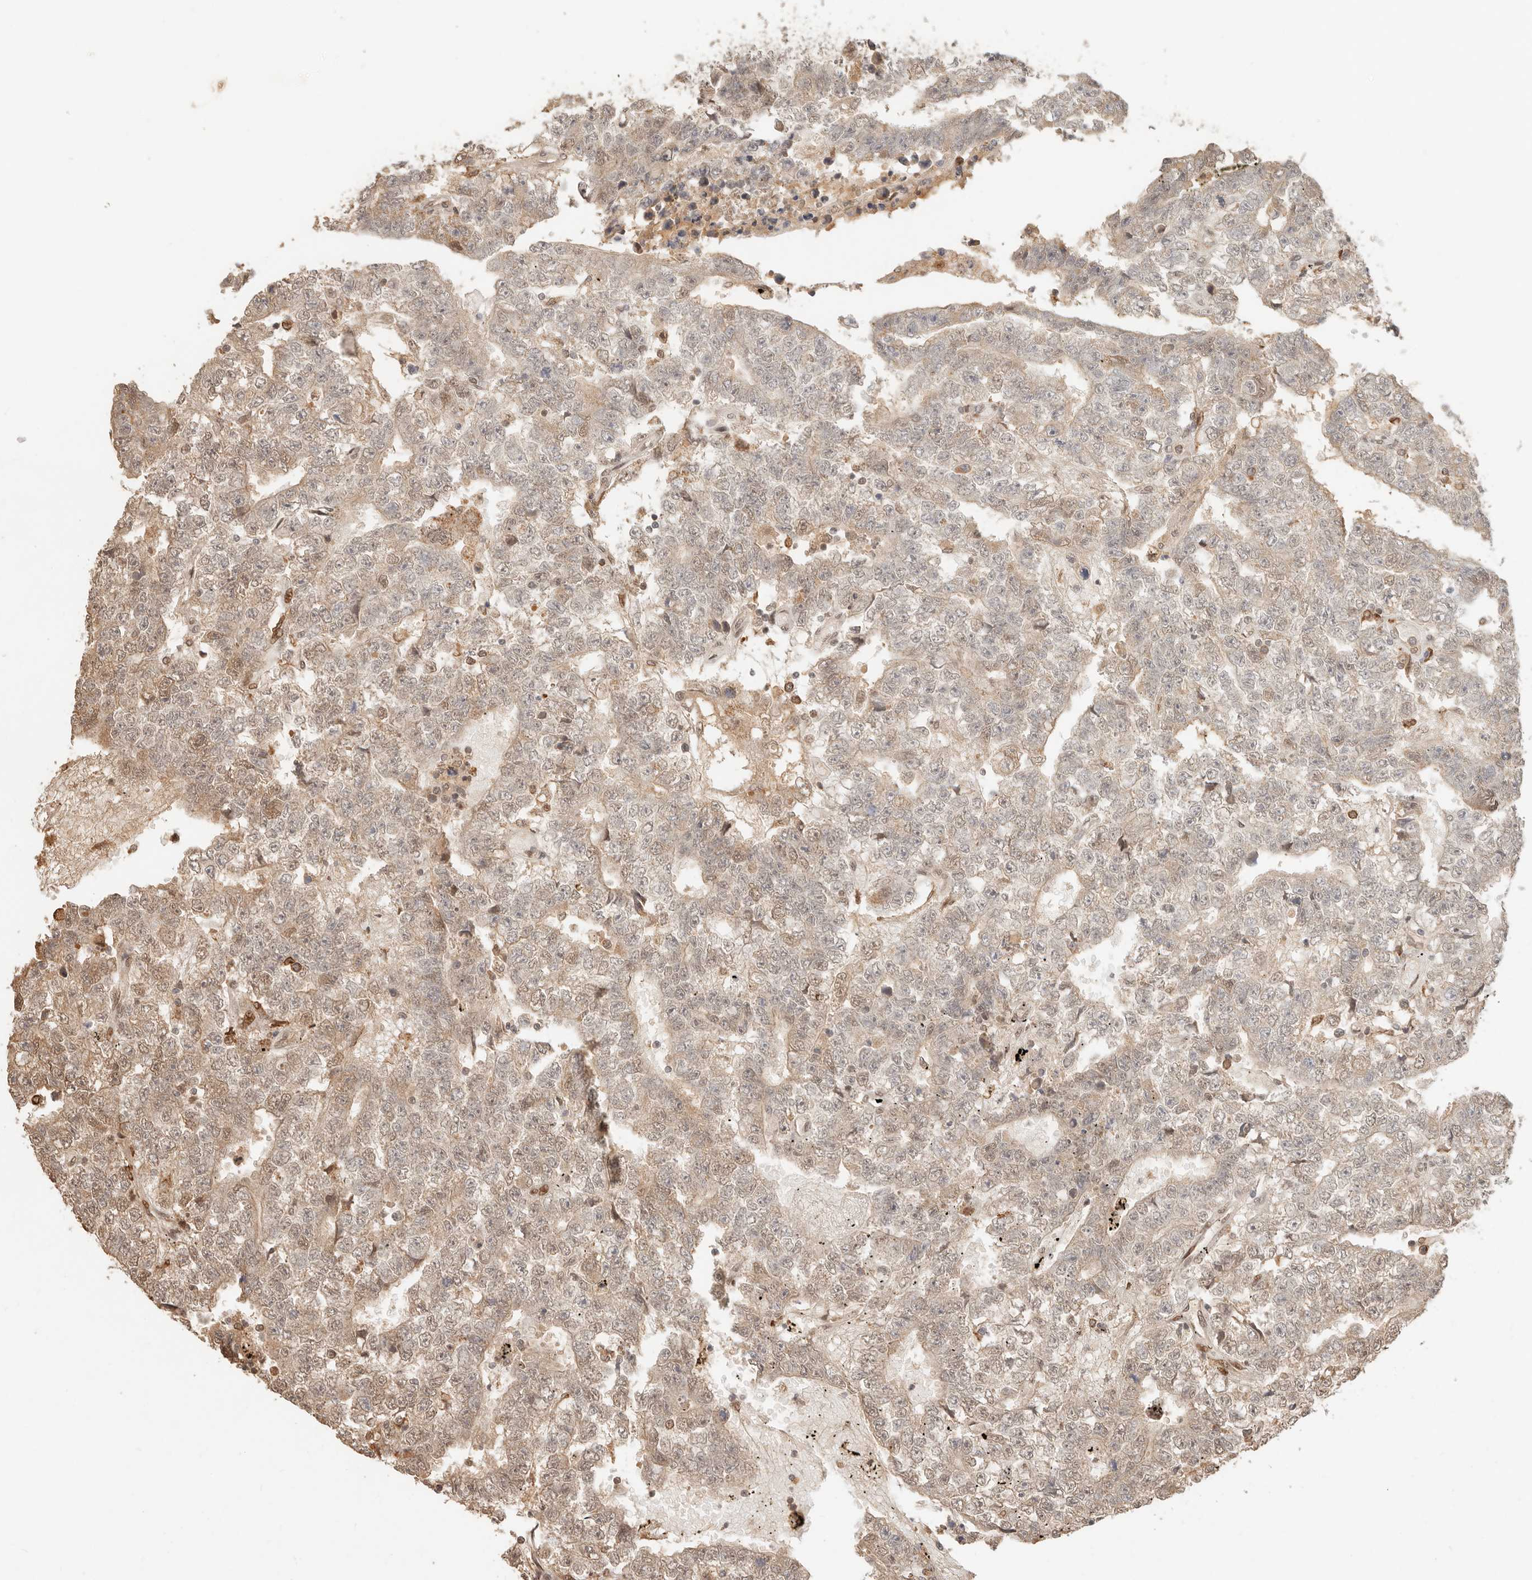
{"staining": {"intensity": "weak", "quantity": "25%-75%", "location": "nuclear"}, "tissue": "testis cancer", "cell_type": "Tumor cells", "image_type": "cancer", "snomed": [{"axis": "morphology", "description": "Carcinoma, Embryonal, NOS"}, {"axis": "topography", "description": "Testis"}], "caption": "Tumor cells exhibit low levels of weak nuclear staining in approximately 25%-75% of cells in human testis embryonal carcinoma.", "gene": "NPAS2", "patient": {"sex": "male", "age": 25}}